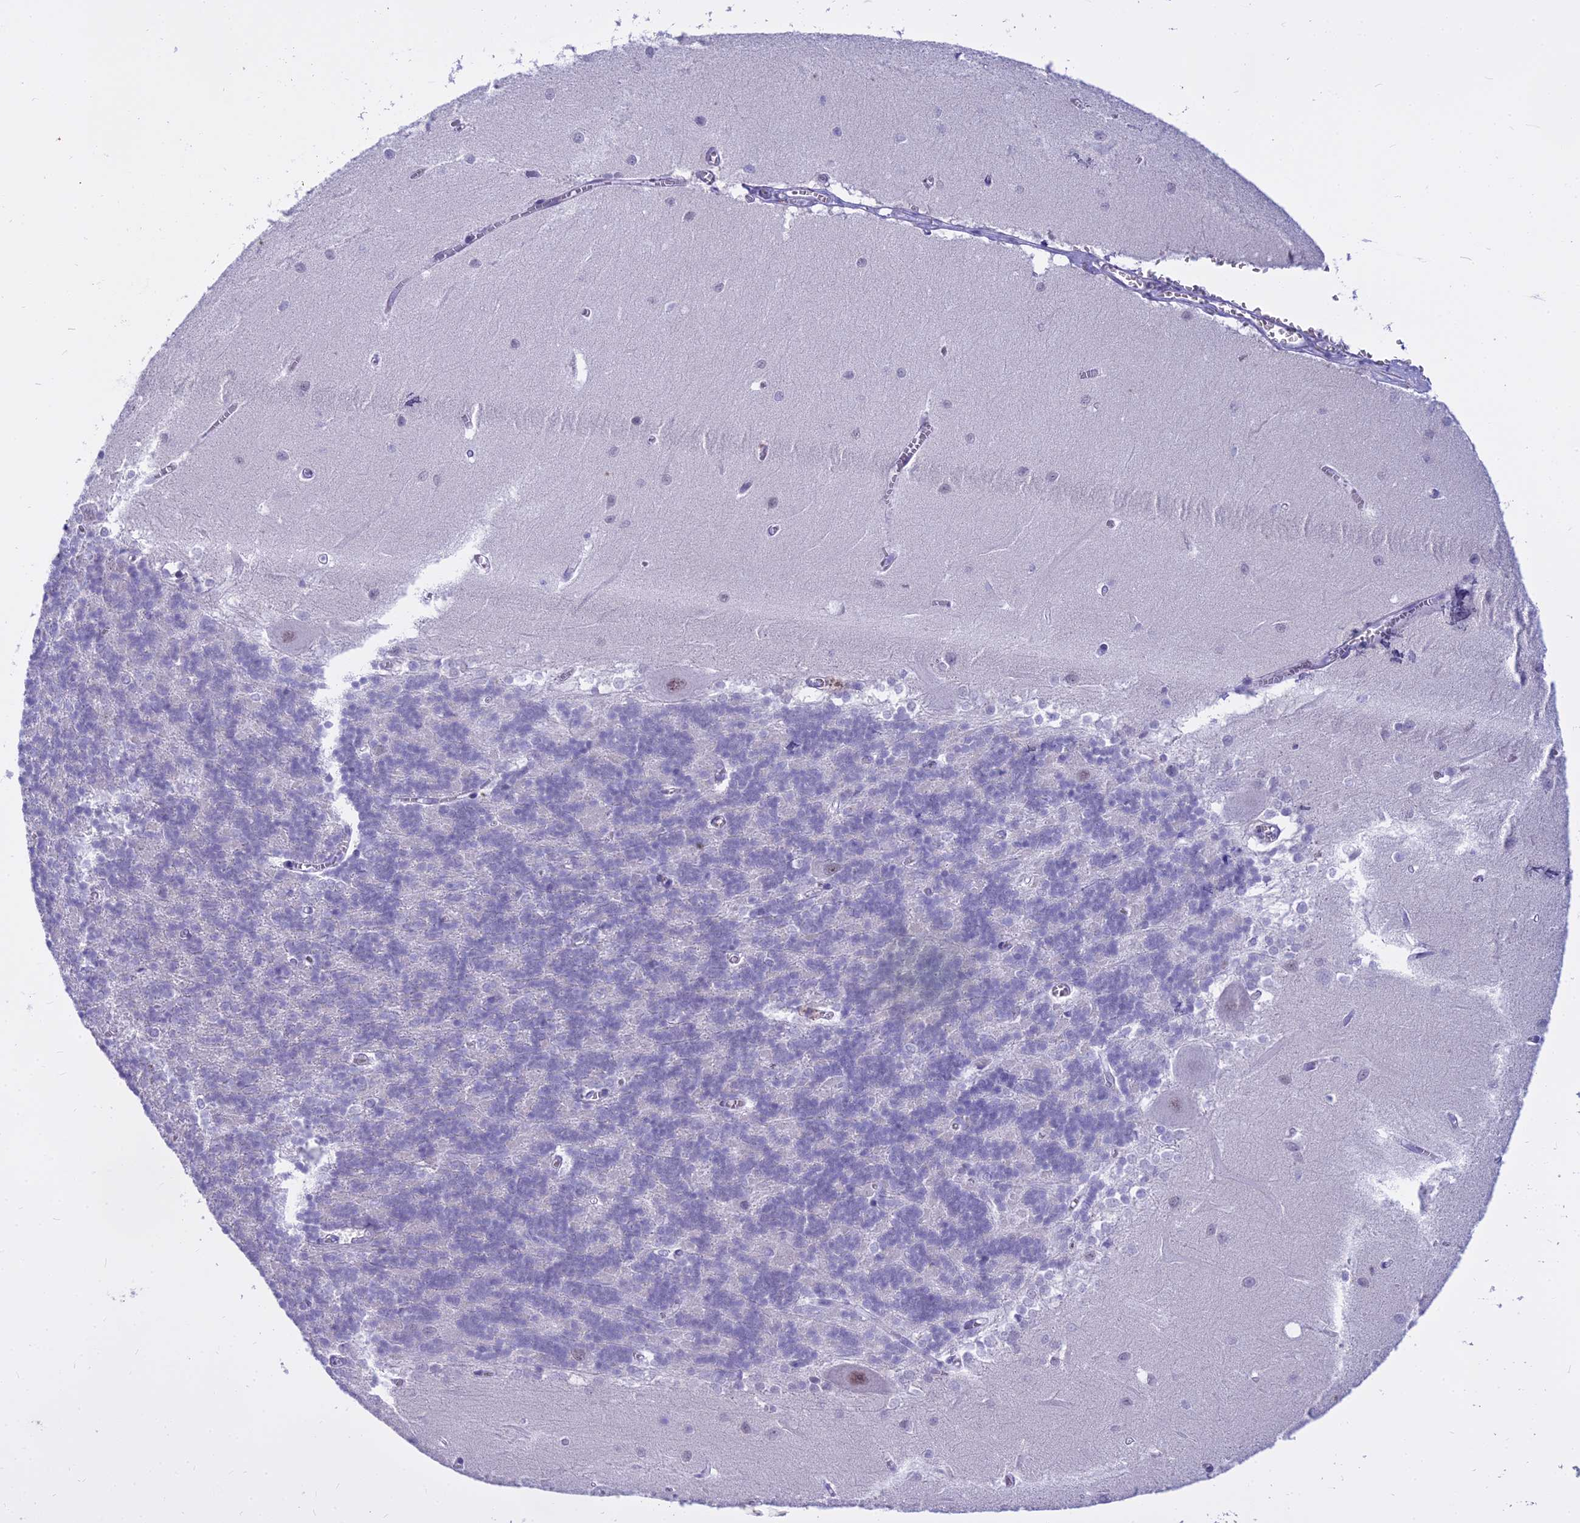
{"staining": {"intensity": "negative", "quantity": "none", "location": "none"}, "tissue": "cerebellum", "cell_type": "Cells in granular layer", "image_type": "normal", "snomed": [{"axis": "morphology", "description": "Normal tissue, NOS"}, {"axis": "topography", "description": "Cerebellum"}], "caption": "Immunohistochemical staining of normal cerebellum displays no significant positivity in cells in granular layer. Nuclei are stained in blue.", "gene": "OSTN", "patient": {"sex": "male", "age": 37}}